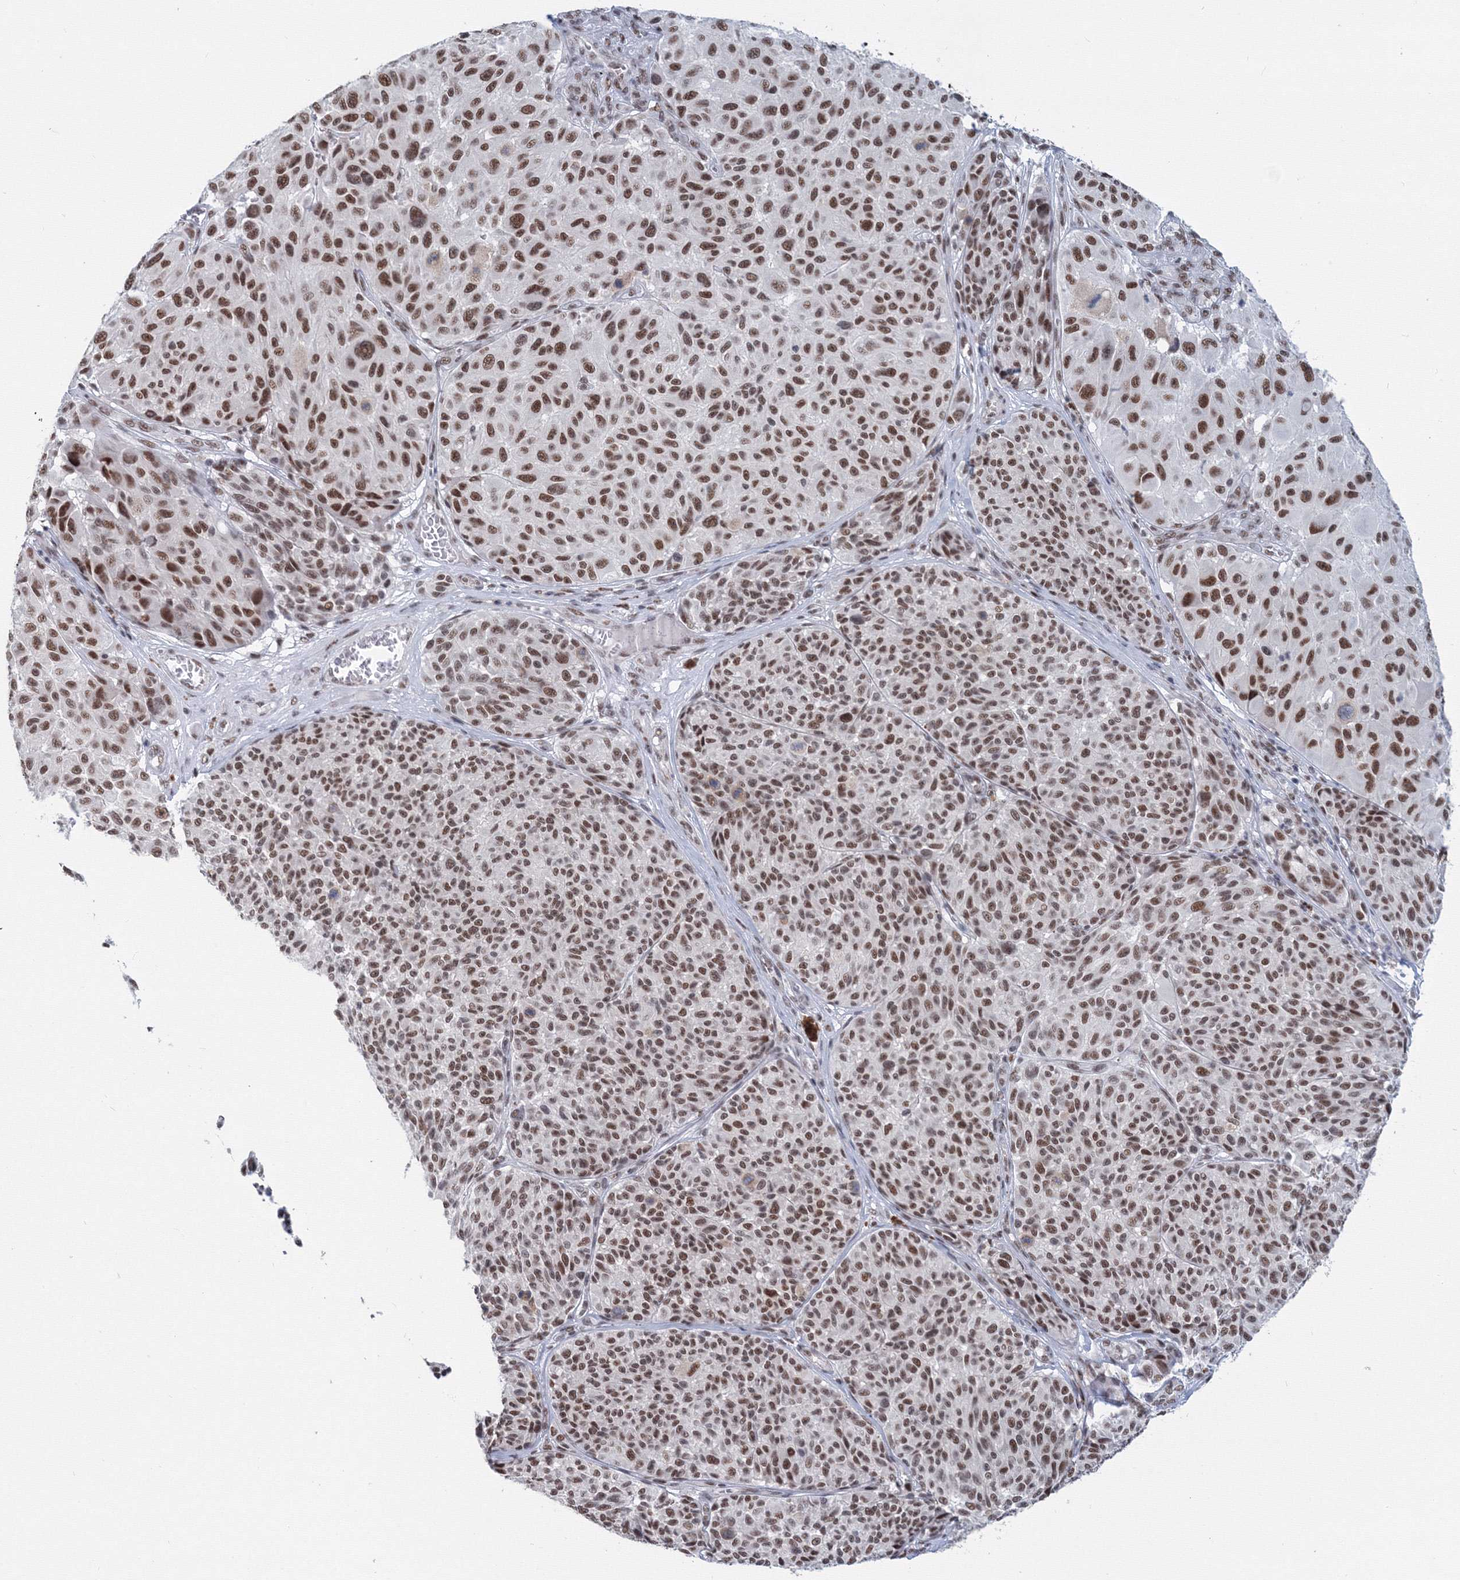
{"staining": {"intensity": "strong", "quantity": ">75%", "location": "nuclear"}, "tissue": "melanoma", "cell_type": "Tumor cells", "image_type": "cancer", "snomed": [{"axis": "morphology", "description": "Malignant melanoma, NOS"}, {"axis": "topography", "description": "Skin"}], "caption": "Strong nuclear positivity is present in approximately >75% of tumor cells in malignant melanoma.", "gene": "SF3B6", "patient": {"sex": "male", "age": 83}}